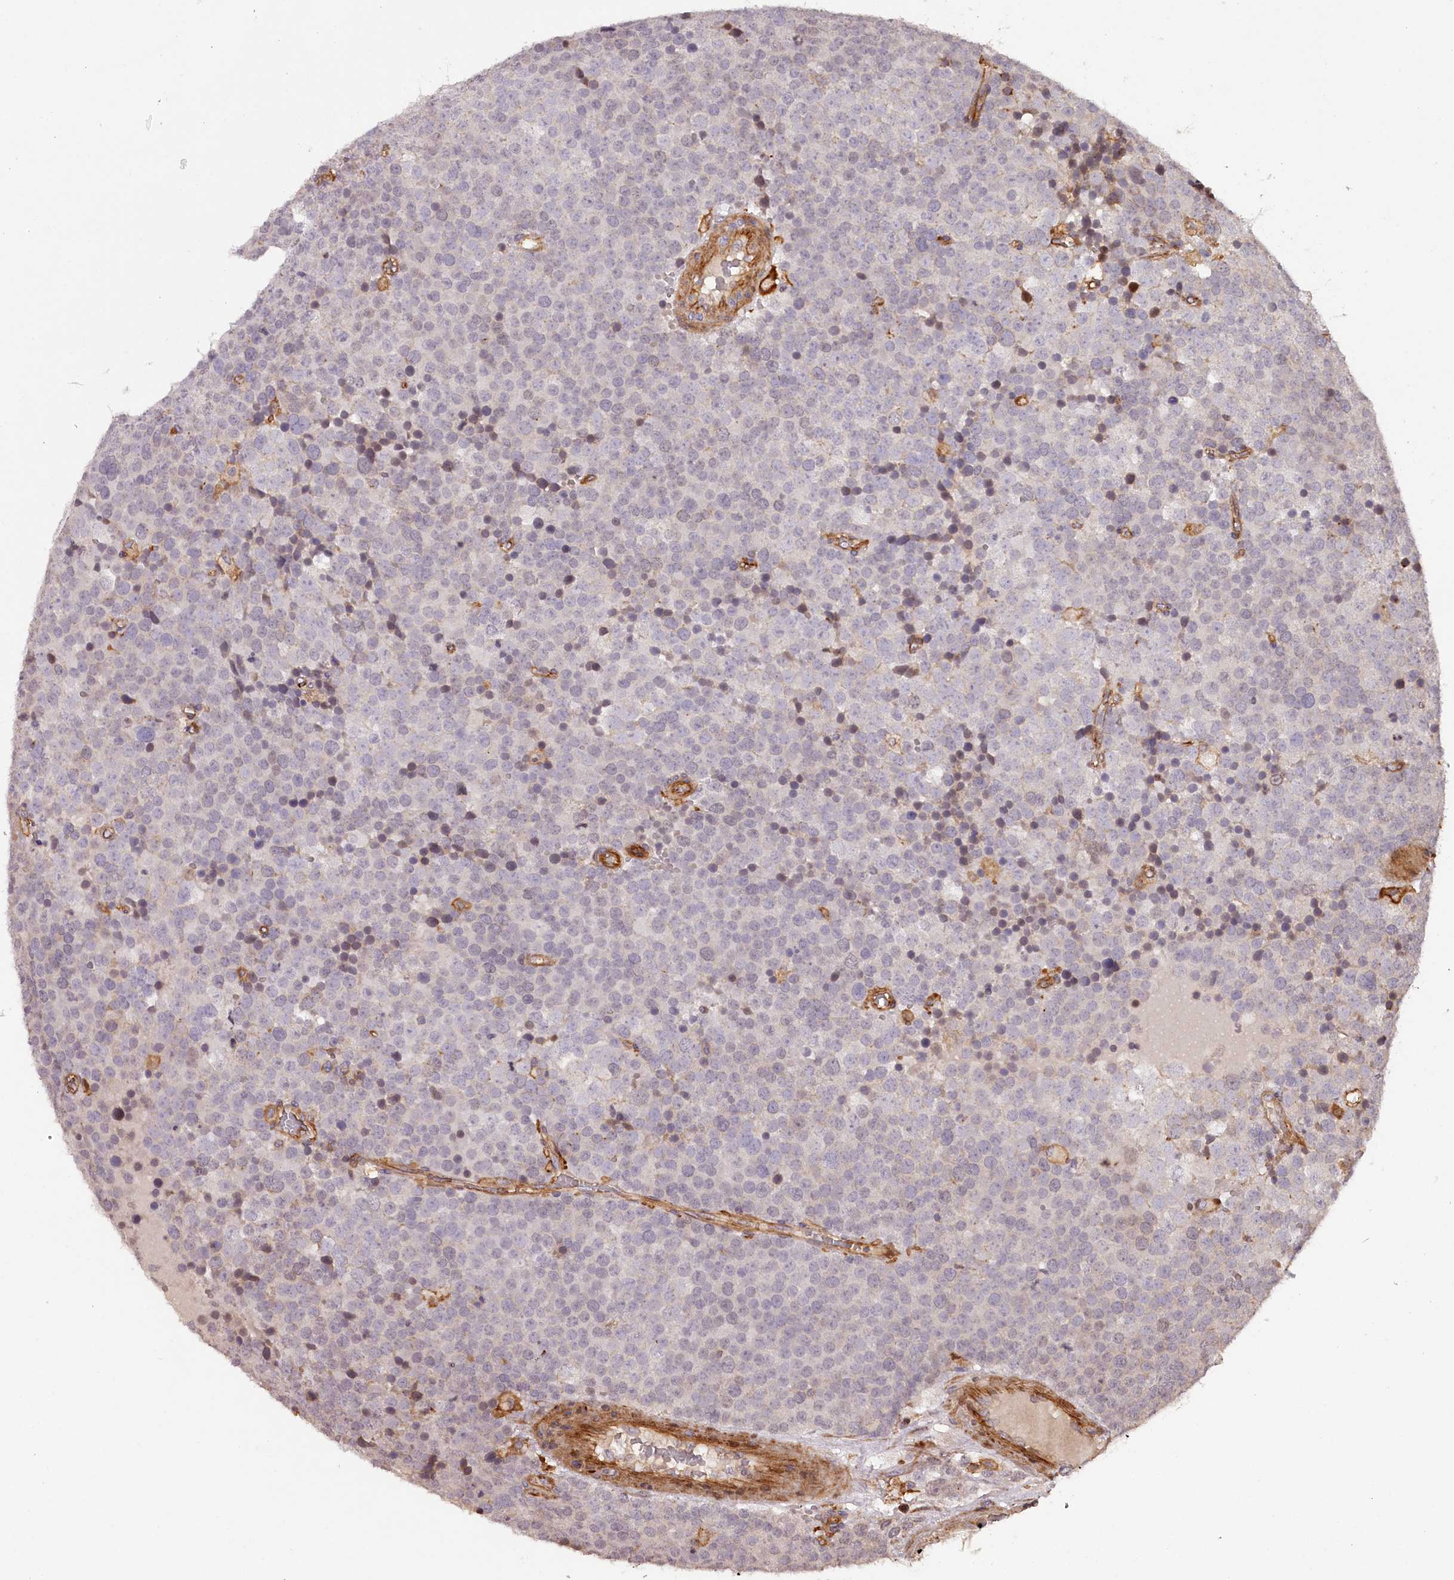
{"staining": {"intensity": "negative", "quantity": "none", "location": "none"}, "tissue": "testis cancer", "cell_type": "Tumor cells", "image_type": "cancer", "snomed": [{"axis": "morphology", "description": "Seminoma, NOS"}, {"axis": "topography", "description": "Testis"}], "caption": "Tumor cells are negative for brown protein staining in seminoma (testis).", "gene": "KIF14", "patient": {"sex": "male", "age": 71}}